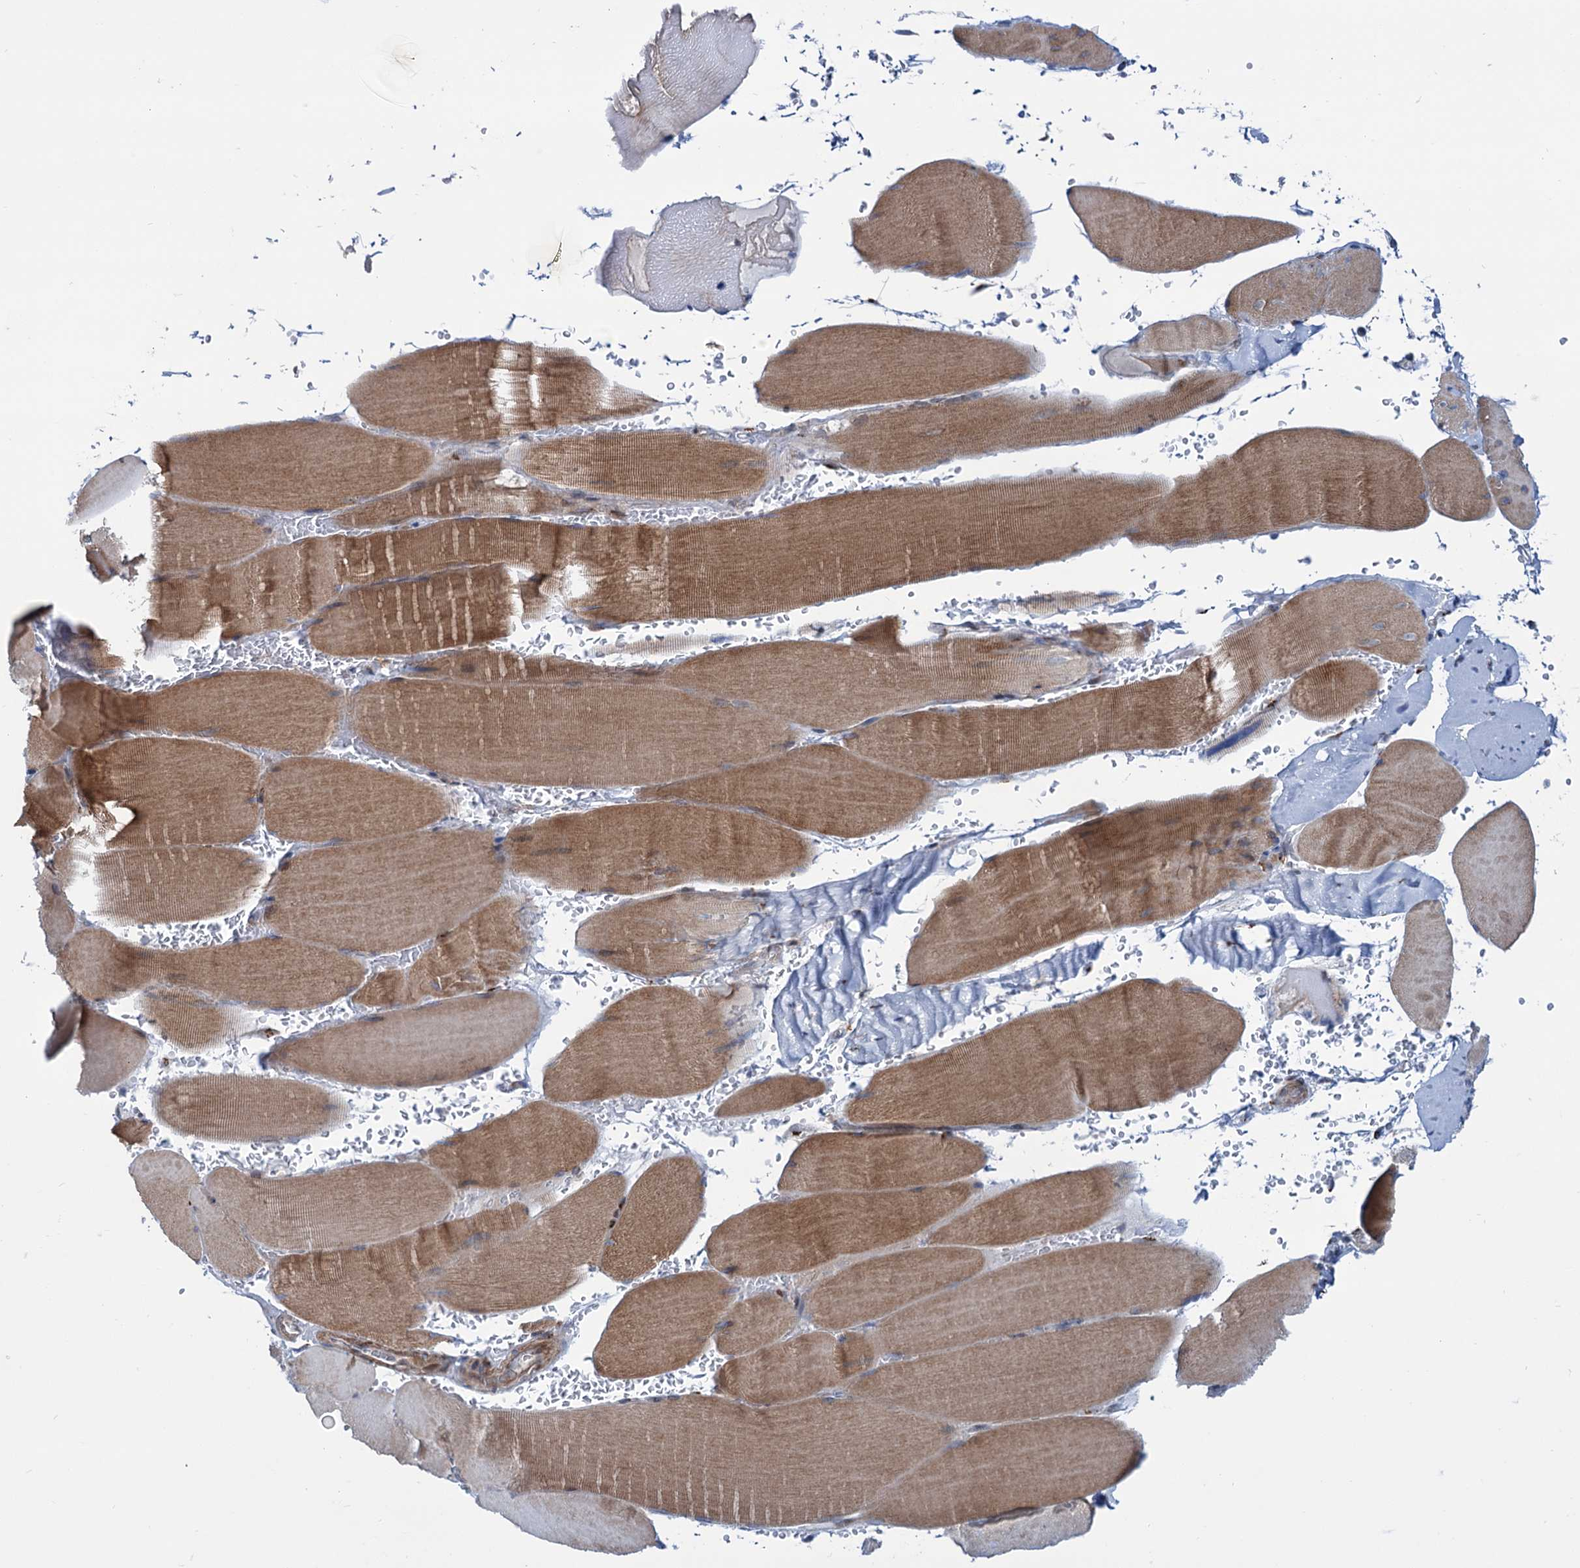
{"staining": {"intensity": "moderate", "quantity": ">75%", "location": "cytoplasmic/membranous"}, "tissue": "skeletal muscle", "cell_type": "Myocytes", "image_type": "normal", "snomed": [{"axis": "morphology", "description": "Normal tissue, NOS"}, {"axis": "topography", "description": "Skeletal muscle"}, {"axis": "topography", "description": "Head-Neck"}], "caption": "This image shows normal skeletal muscle stained with immunohistochemistry to label a protein in brown. The cytoplasmic/membranous of myocytes show moderate positivity for the protein. Nuclei are counter-stained blue.", "gene": "ELP4", "patient": {"sex": "male", "age": 66}}